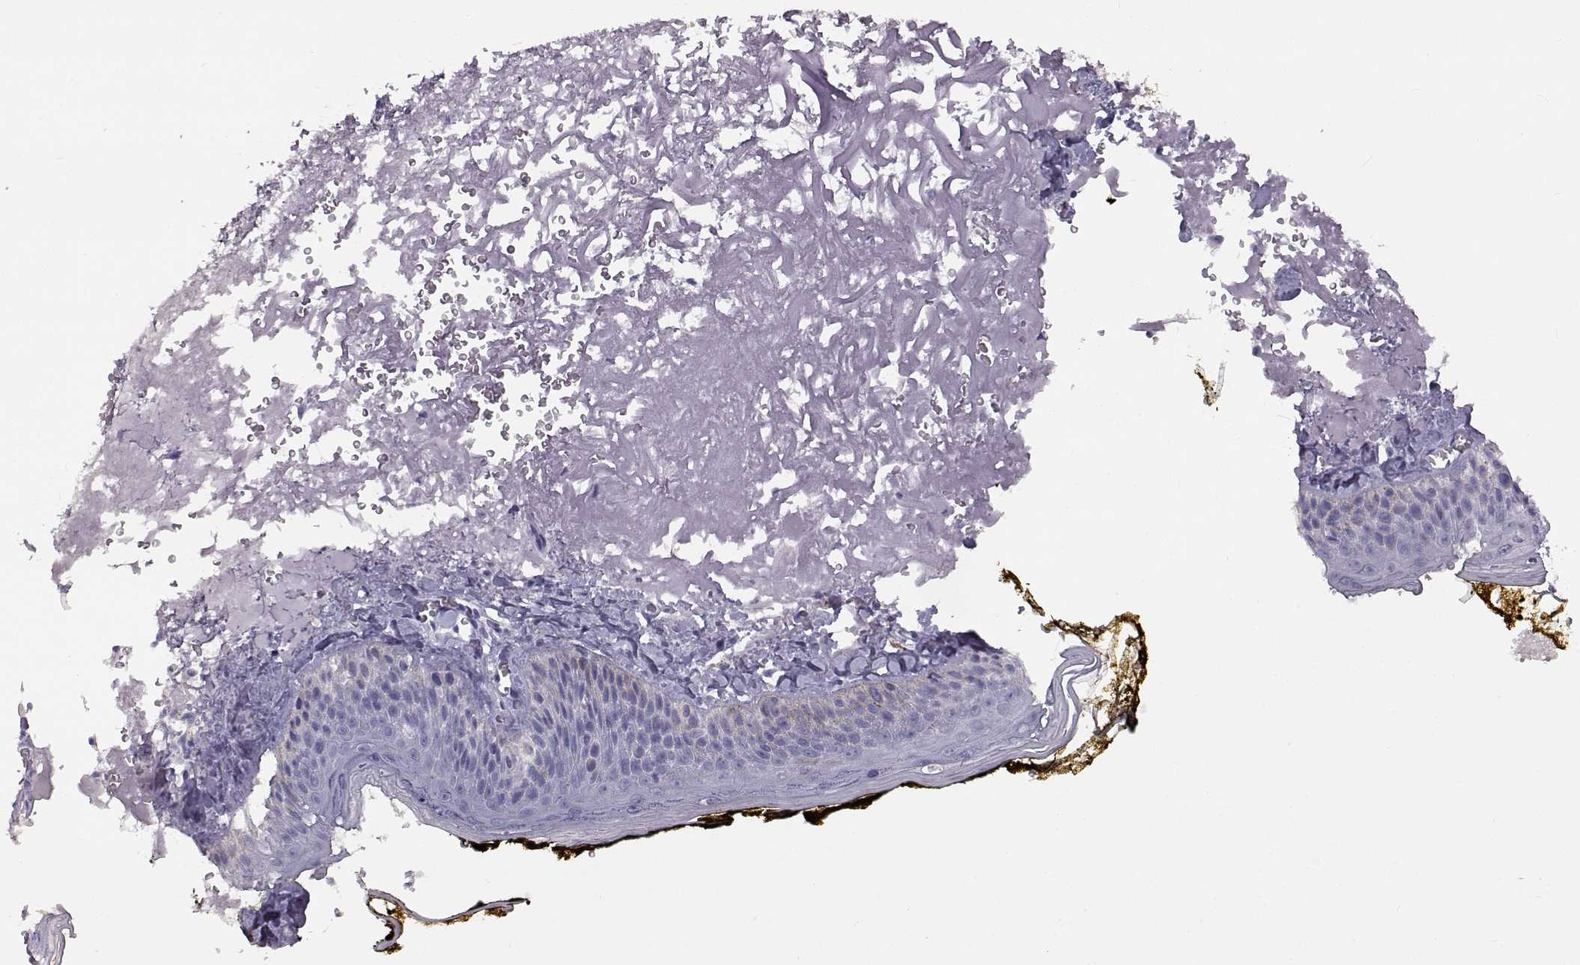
{"staining": {"intensity": "negative", "quantity": "none", "location": "none"}, "tissue": "skin", "cell_type": "Fibroblasts", "image_type": "normal", "snomed": [{"axis": "morphology", "description": "Normal tissue, NOS"}, {"axis": "topography", "description": "Skin"}], "caption": "DAB immunohistochemical staining of normal skin reveals no significant staining in fibroblasts.", "gene": "RDM1", "patient": {"sex": "male", "age": 76}}